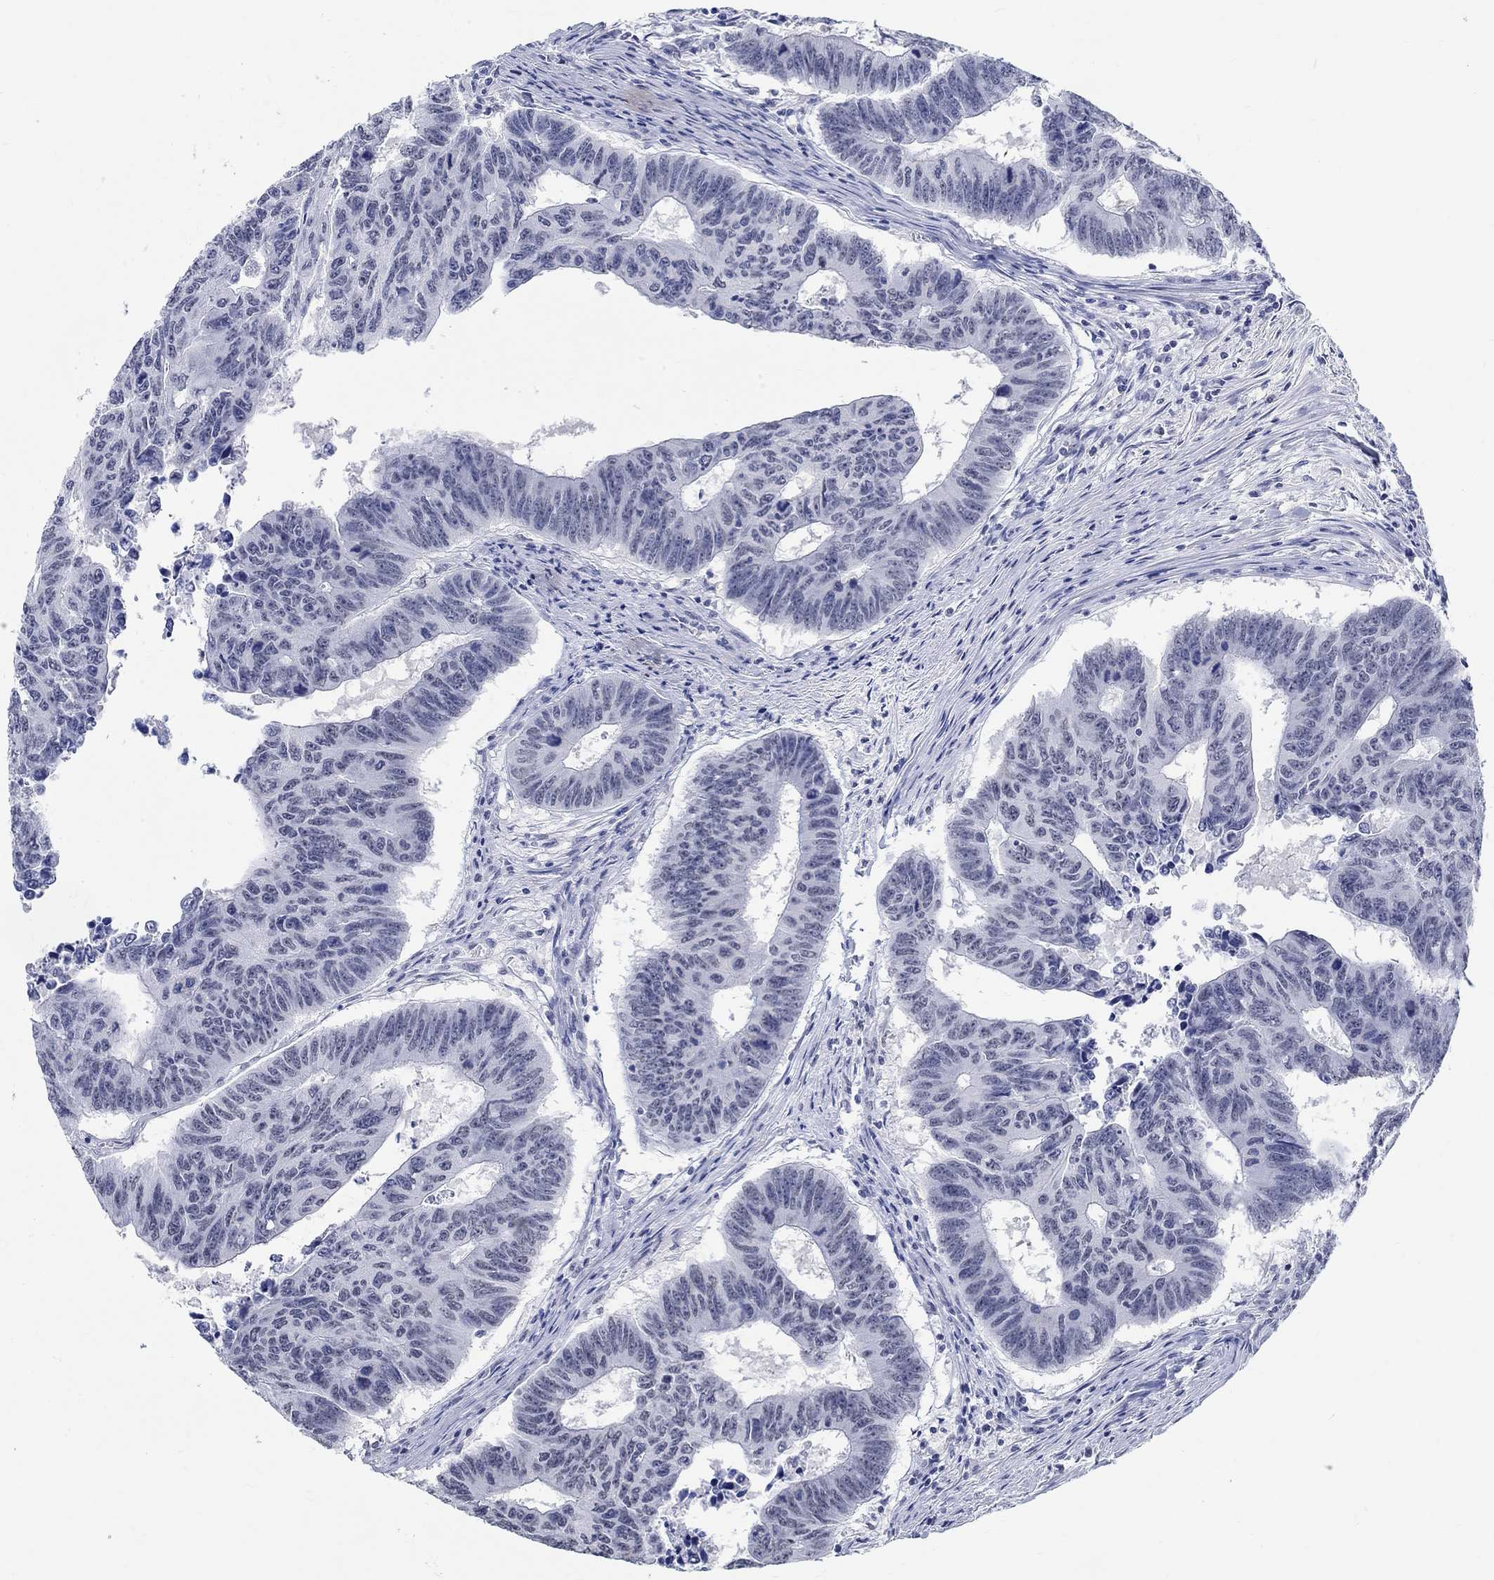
{"staining": {"intensity": "negative", "quantity": "none", "location": "none"}, "tissue": "colorectal cancer", "cell_type": "Tumor cells", "image_type": "cancer", "snomed": [{"axis": "morphology", "description": "Adenocarcinoma, NOS"}, {"axis": "topography", "description": "Appendix"}, {"axis": "topography", "description": "Colon"}, {"axis": "topography", "description": "Cecum"}, {"axis": "topography", "description": "Colon asc"}], "caption": "Protein analysis of colorectal cancer reveals no significant positivity in tumor cells. (DAB (3,3'-diaminobenzidine) immunohistochemistry (IHC), high magnification).", "gene": "ANKS1B", "patient": {"sex": "female", "age": 85}}